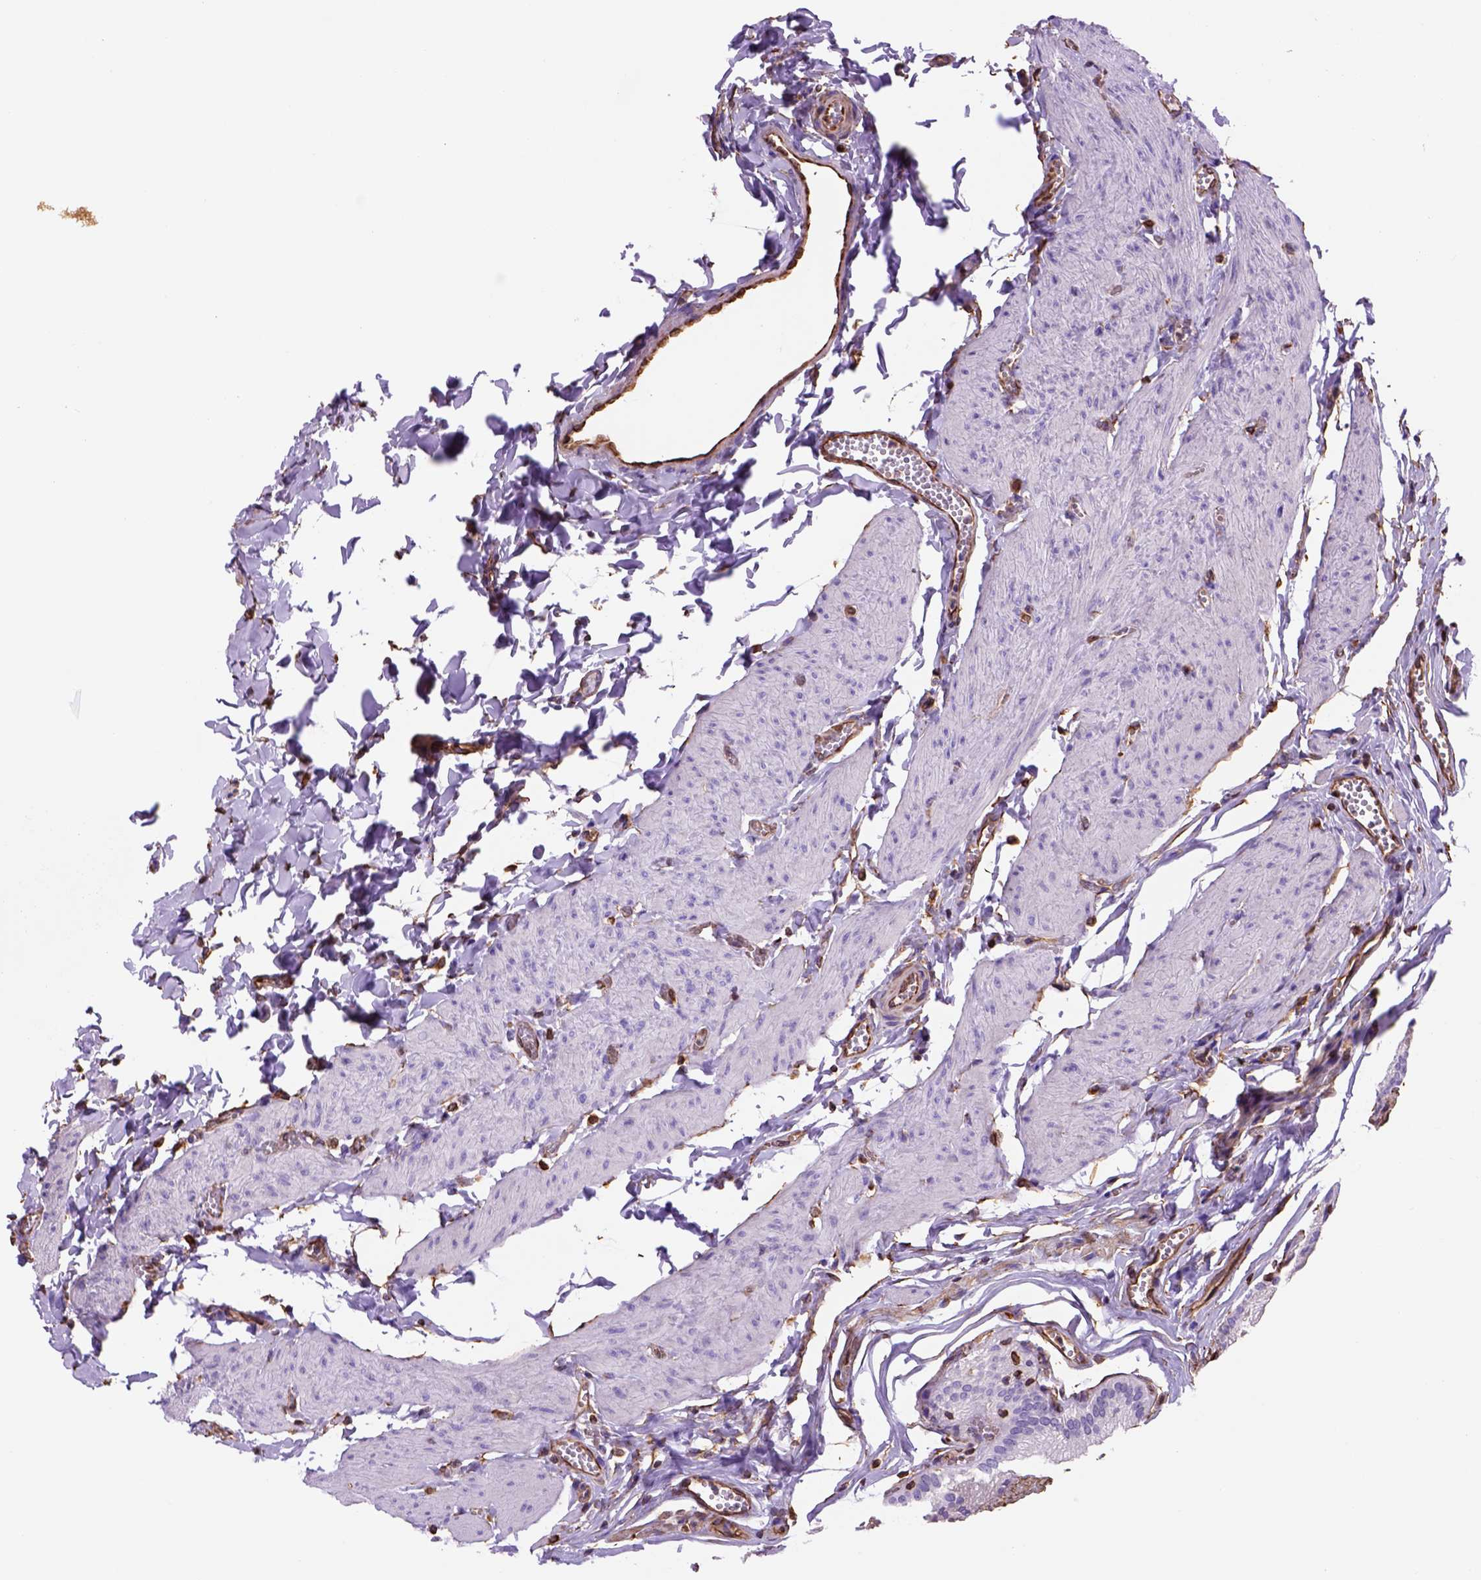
{"staining": {"intensity": "negative", "quantity": "none", "location": "none"}, "tissue": "gallbladder", "cell_type": "Glandular cells", "image_type": "normal", "snomed": [{"axis": "morphology", "description": "Normal tissue, NOS"}, {"axis": "topography", "description": "Gallbladder"}, {"axis": "topography", "description": "Peripheral nerve tissue"}], "caption": "Immunohistochemistry photomicrograph of benign gallbladder: human gallbladder stained with DAB reveals no significant protein positivity in glandular cells.", "gene": "ZZZ3", "patient": {"sex": "male", "age": 17}}